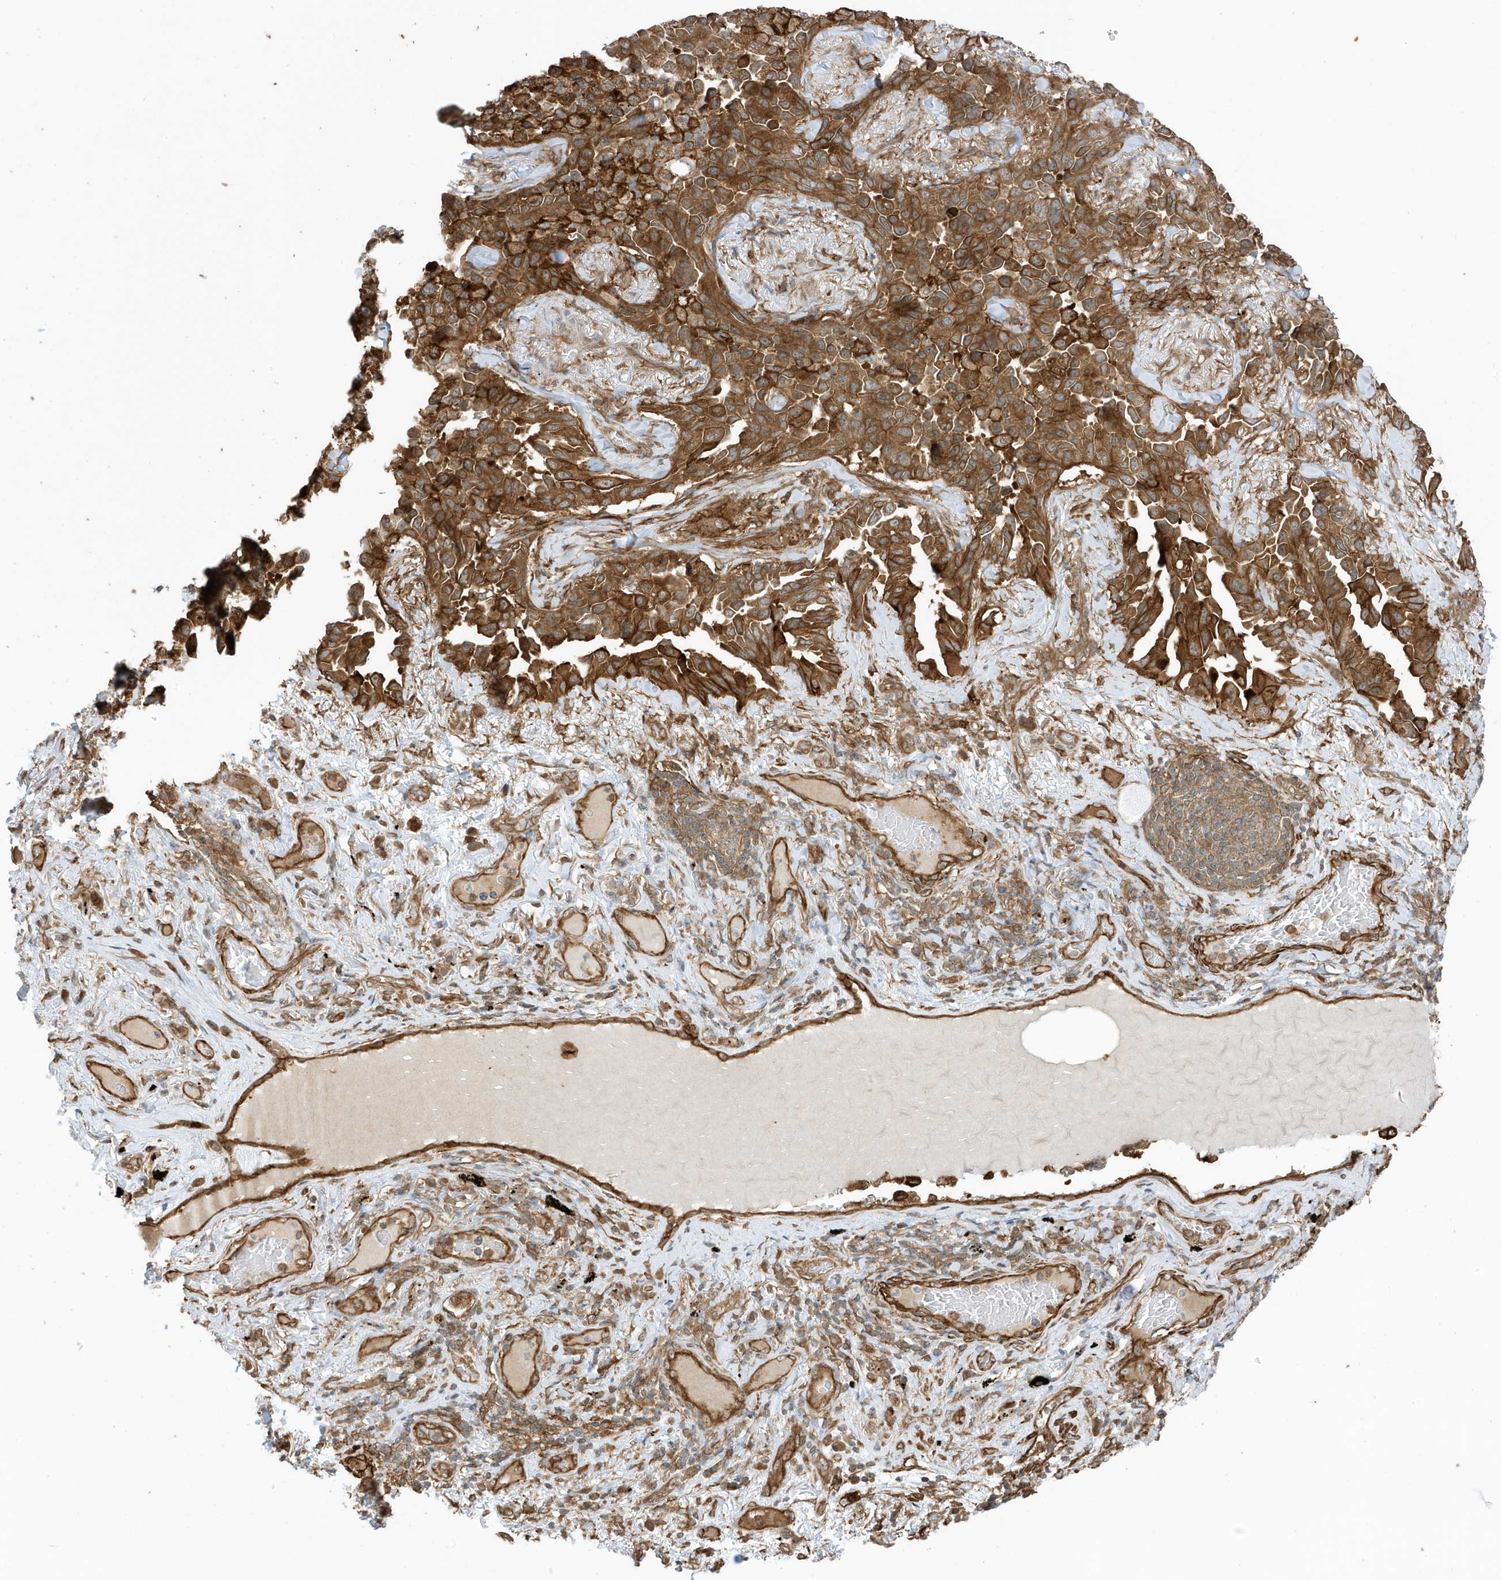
{"staining": {"intensity": "strong", "quantity": ">75%", "location": "cytoplasmic/membranous"}, "tissue": "lung cancer", "cell_type": "Tumor cells", "image_type": "cancer", "snomed": [{"axis": "morphology", "description": "Adenocarcinoma, NOS"}, {"axis": "topography", "description": "Lung"}], "caption": "This image reveals lung adenocarcinoma stained with immunohistochemistry to label a protein in brown. The cytoplasmic/membranous of tumor cells show strong positivity for the protein. Nuclei are counter-stained blue.", "gene": "CDC42EP3", "patient": {"sex": "female", "age": 67}}